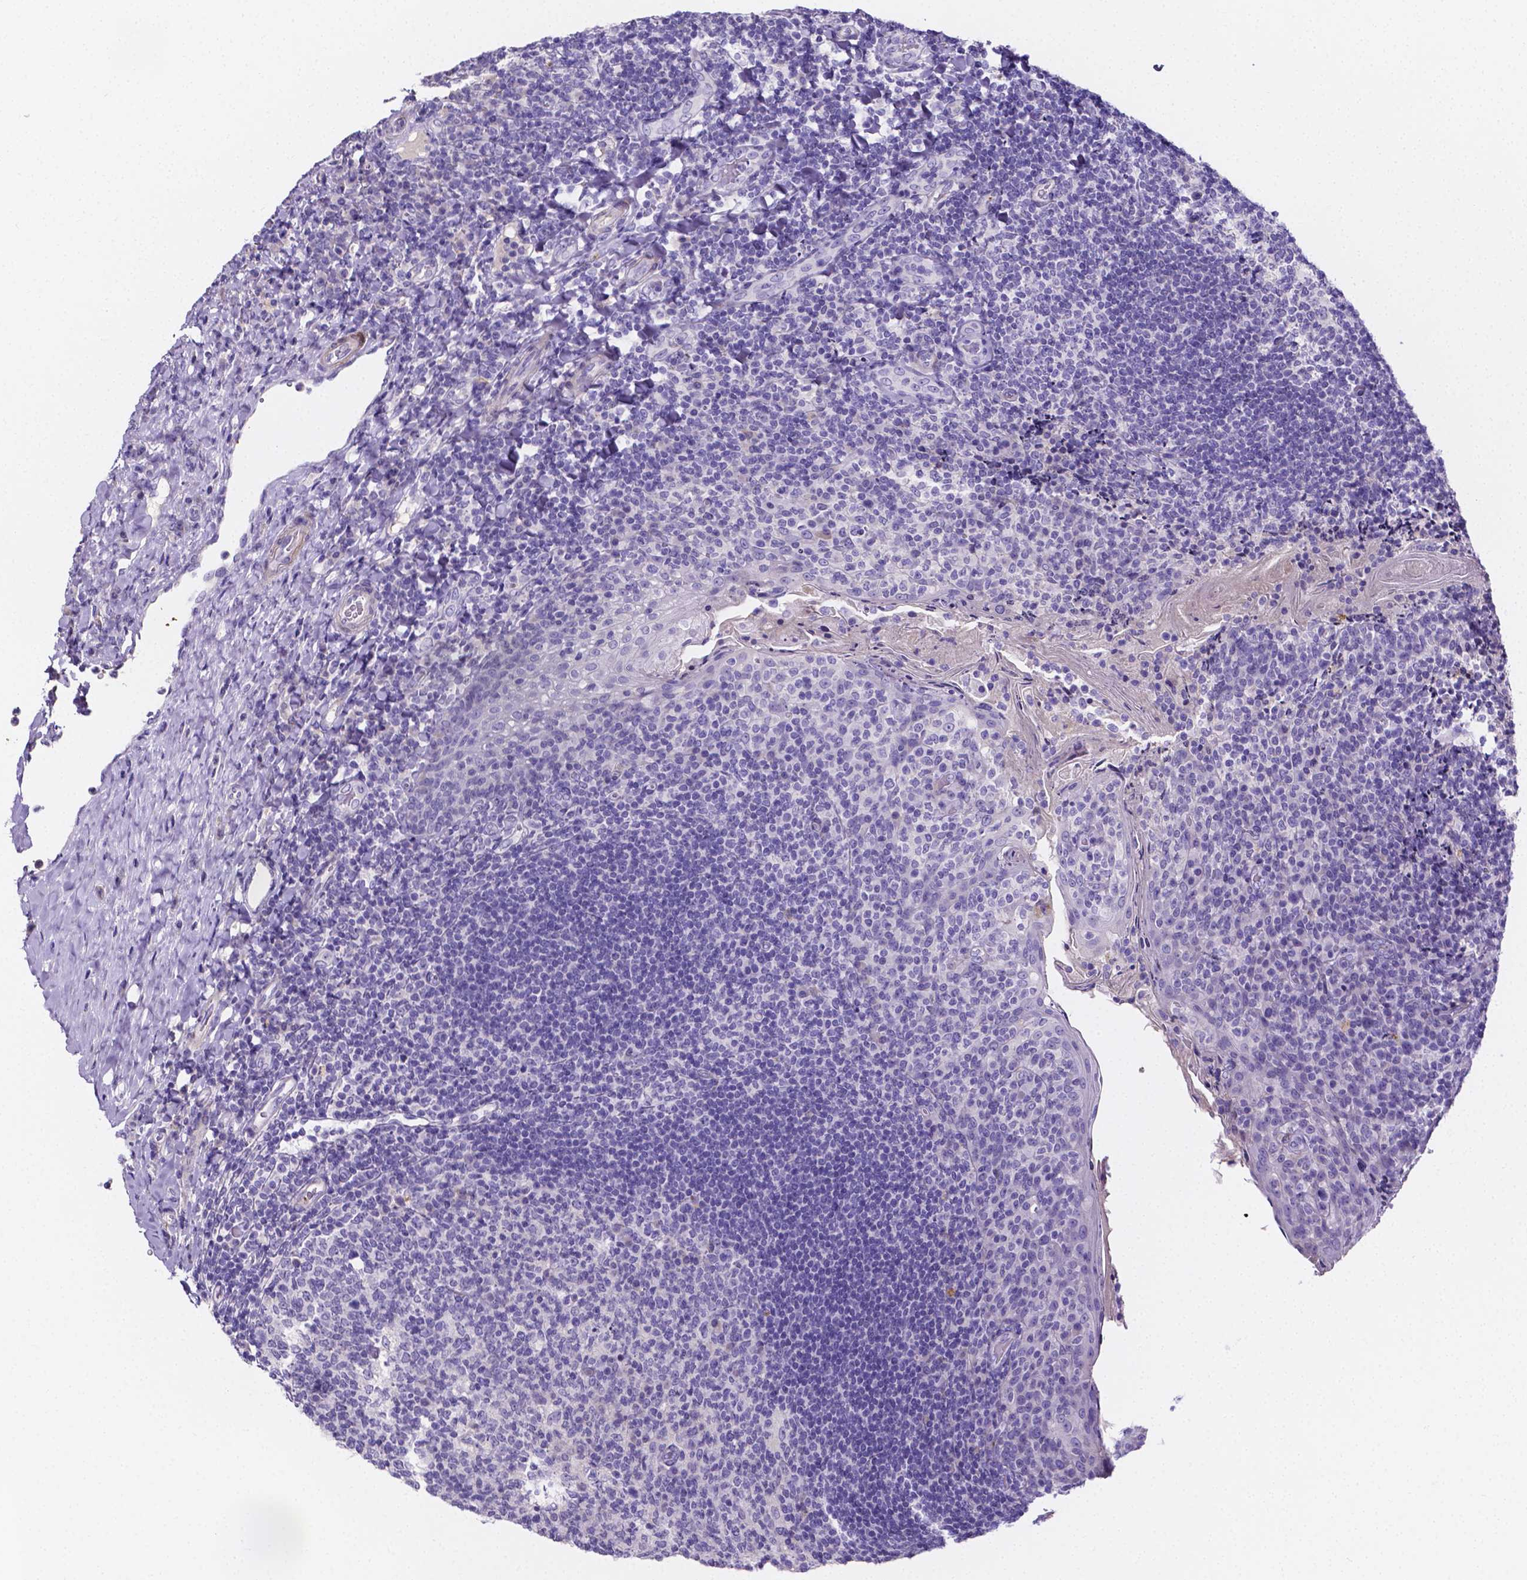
{"staining": {"intensity": "negative", "quantity": "none", "location": "none"}, "tissue": "tonsil", "cell_type": "Germinal center cells", "image_type": "normal", "snomed": [{"axis": "morphology", "description": "Normal tissue, NOS"}, {"axis": "topography", "description": "Tonsil"}], "caption": "DAB immunohistochemical staining of benign tonsil displays no significant staining in germinal center cells.", "gene": "NRGN", "patient": {"sex": "female", "age": 10}}